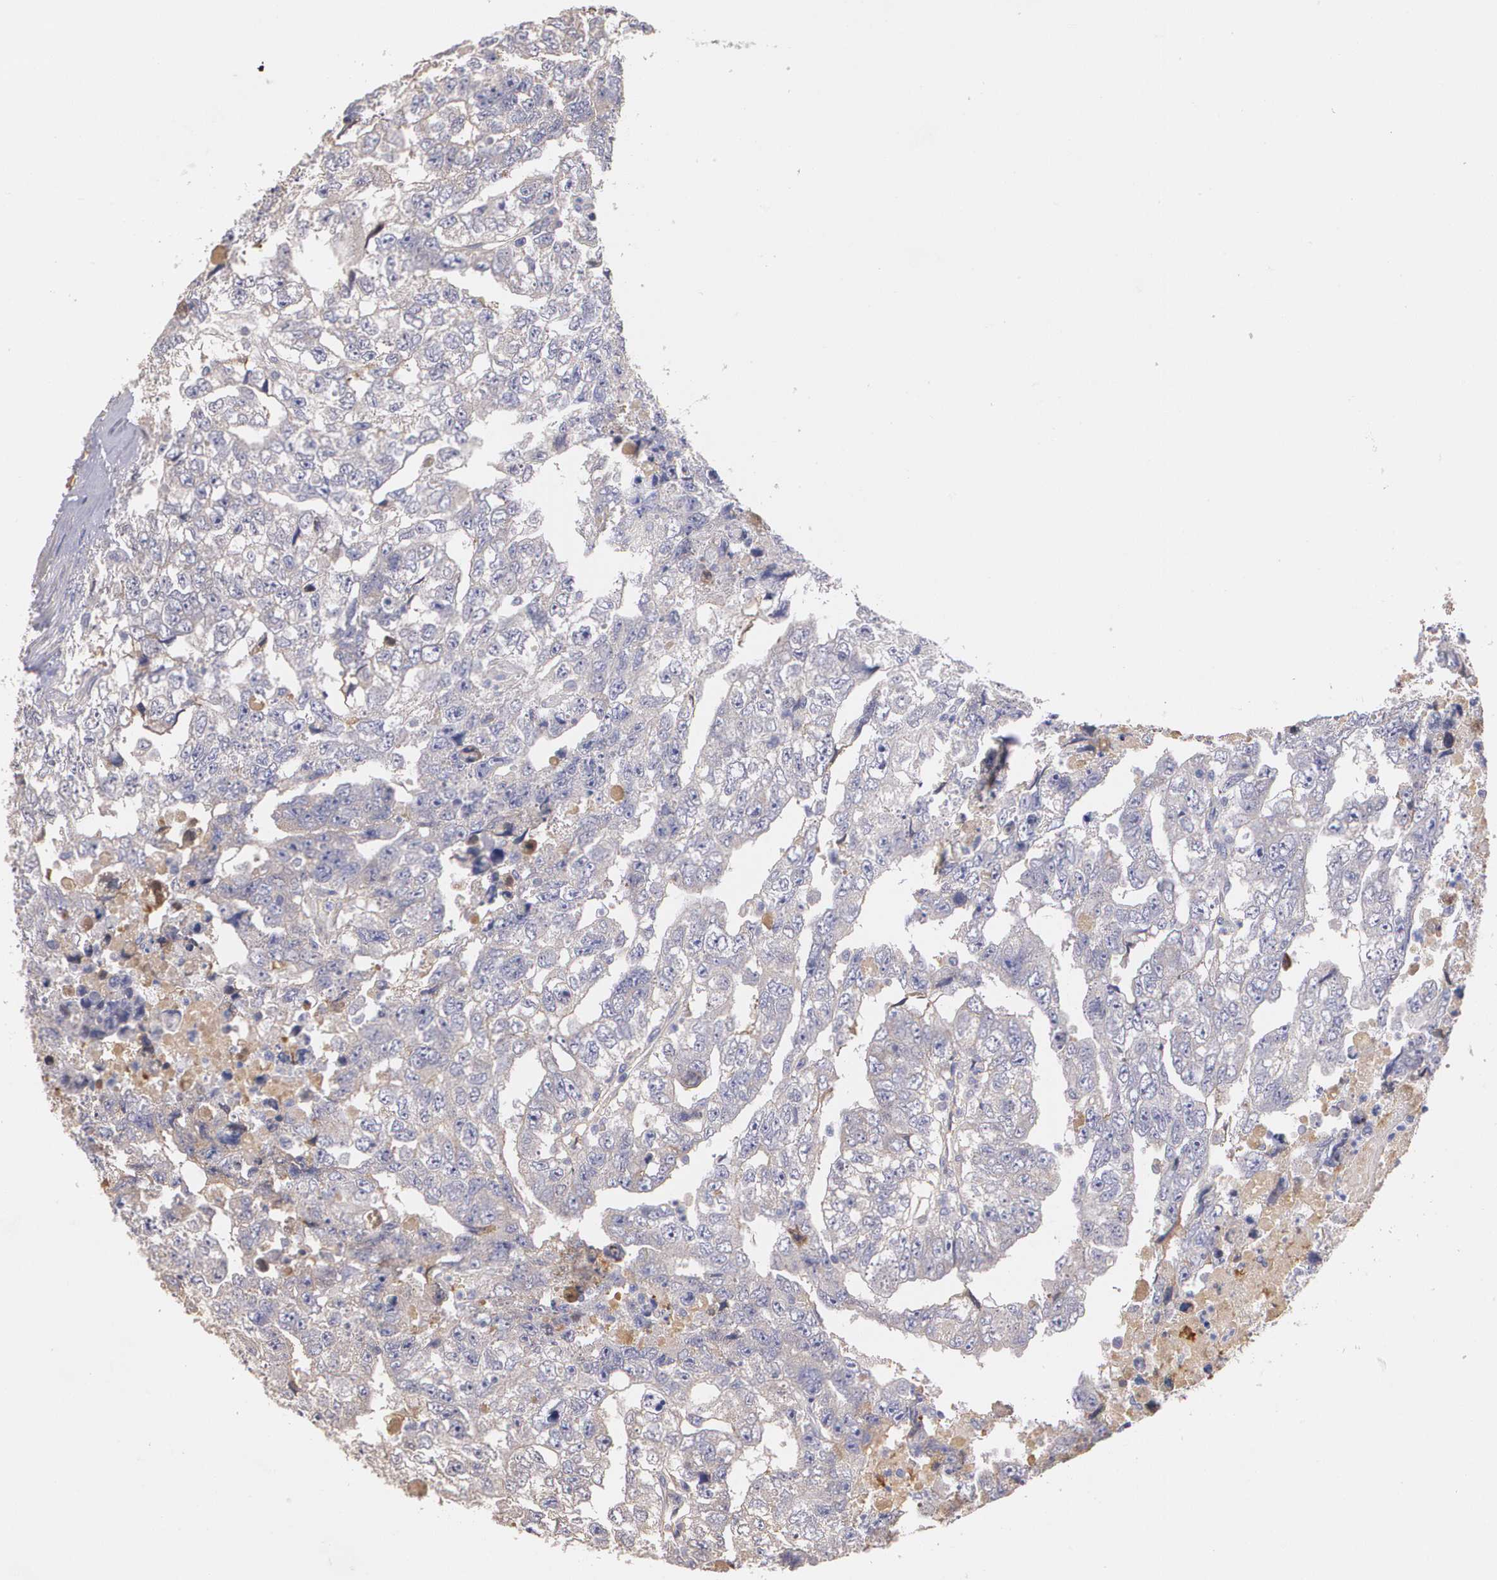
{"staining": {"intensity": "weak", "quantity": "<25%", "location": "cytoplasmic/membranous"}, "tissue": "testis cancer", "cell_type": "Tumor cells", "image_type": "cancer", "snomed": [{"axis": "morphology", "description": "Carcinoma, Embryonal, NOS"}, {"axis": "topography", "description": "Testis"}], "caption": "Immunohistochemical staining of testis cancer reveals no significant expression in tumor cells.", "gene": "AMBP", "patient": {"sex": "male", "age": 36}}